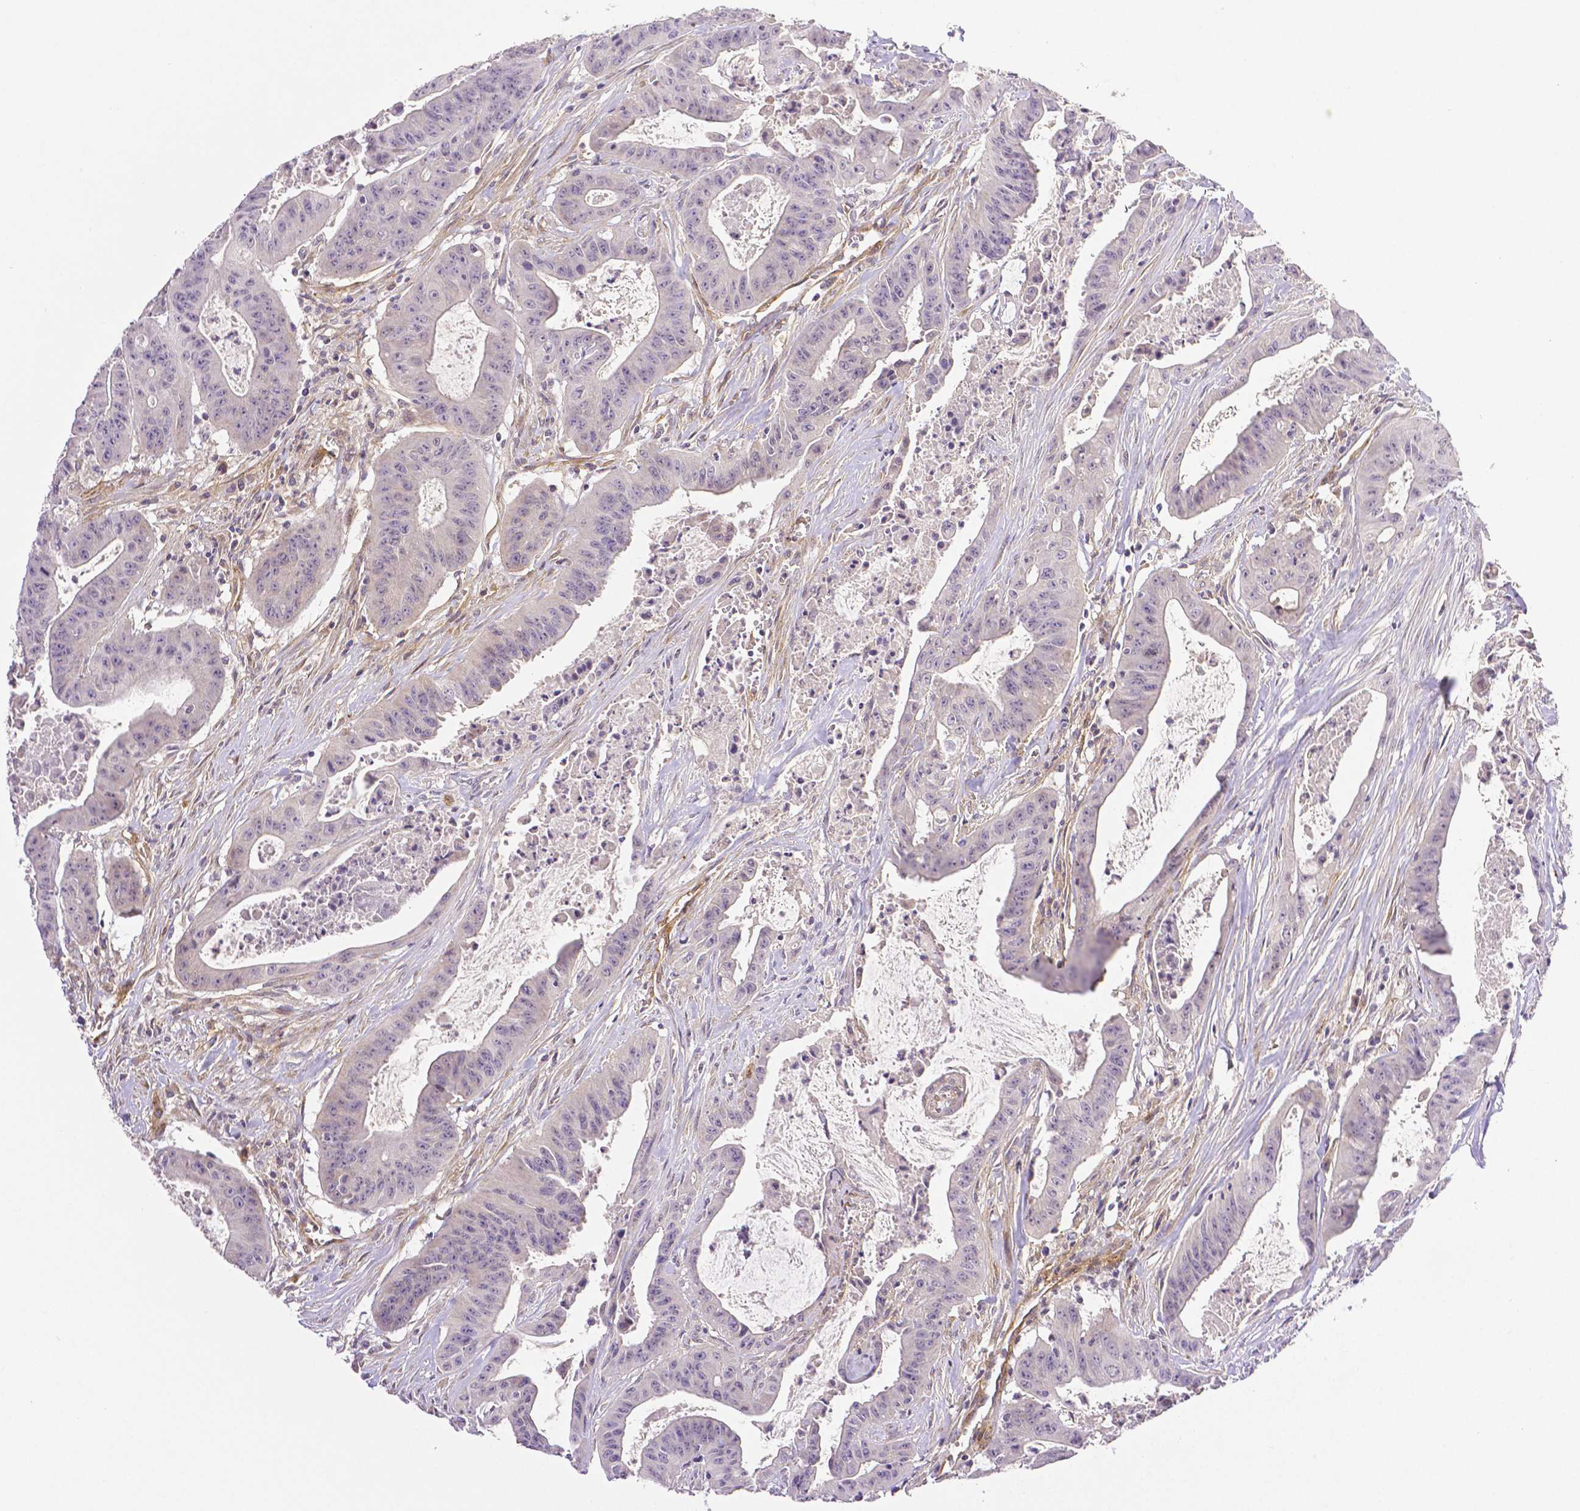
{"staining": {"intensity": "negative", "quantity": "none", "location": "none"}, "tissue": "colorectal cancer", "cell_type": "Tumor cells", "image_type": "cancer", "snomed": [{"axis": "morphology", "description": "Adenocarcinoma, NOS"}, {"axis": "topography", "description": "Colon"}], "caption": "IHC photomicrograph of human colorectal cancer (adenocarcinoma) stained for a protein (brown), which demonstrates no staining in tumor cells.", "gene": "THY1", "patient": {"sex": "male", "age": 33}}